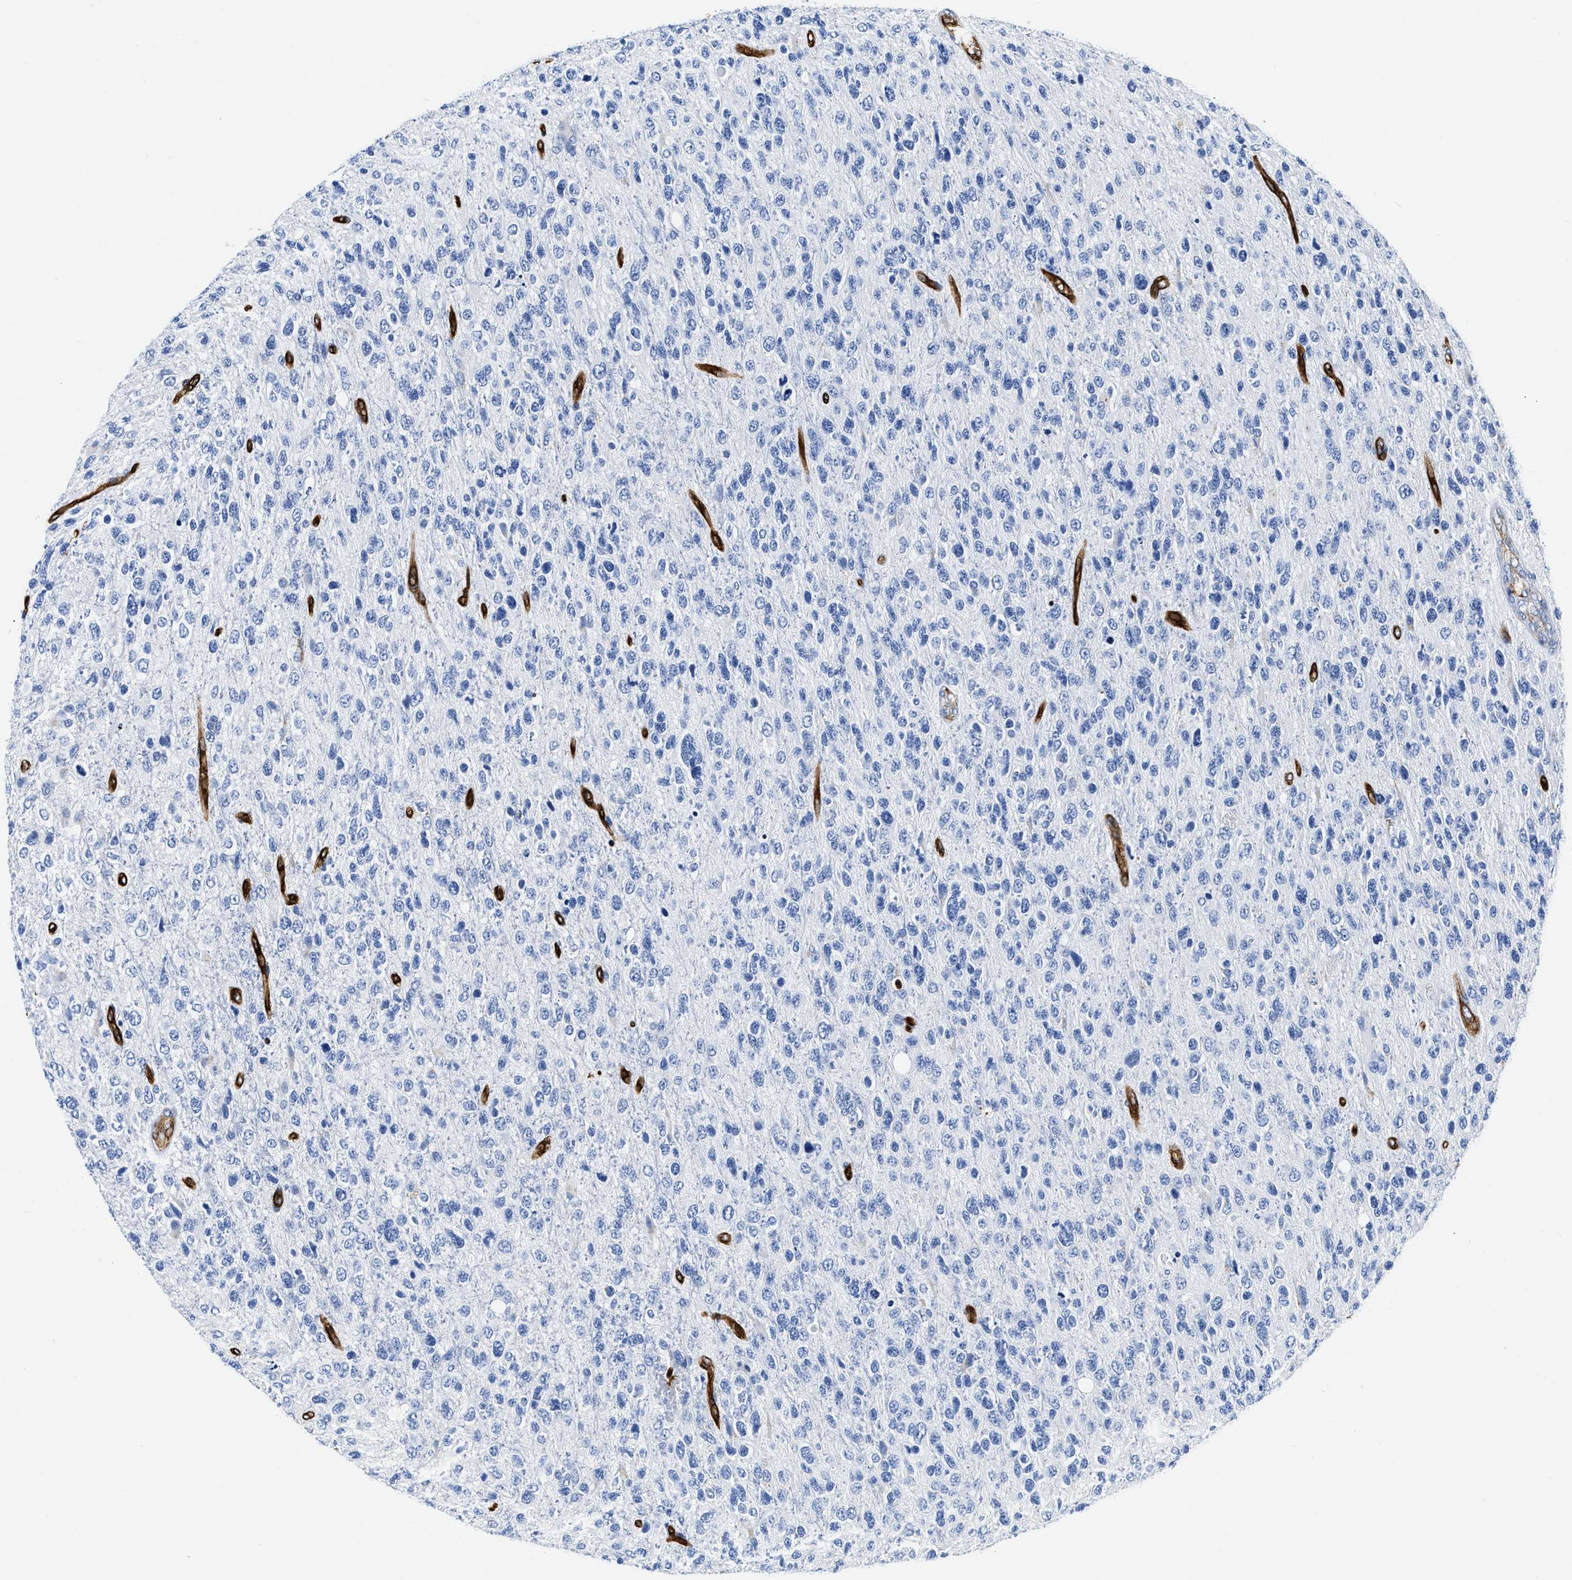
{"staining": {"intensity": "negative", "quantity": "none", "location": "none"}, "tissue": "glioma", "cell_type": "Tumor cells", "image_type": "cancer", "snomed": [{"axis": "morphology", "description": "Glioma, malignant, High grade"}, {"axis": "topography", "description": "Brain"}], "caption": "Human glioma stained for a protein using IHC displays no staining in tumor cells.", "gene": "TVP23B", "patient": {"sex": "female", "age": 58}}